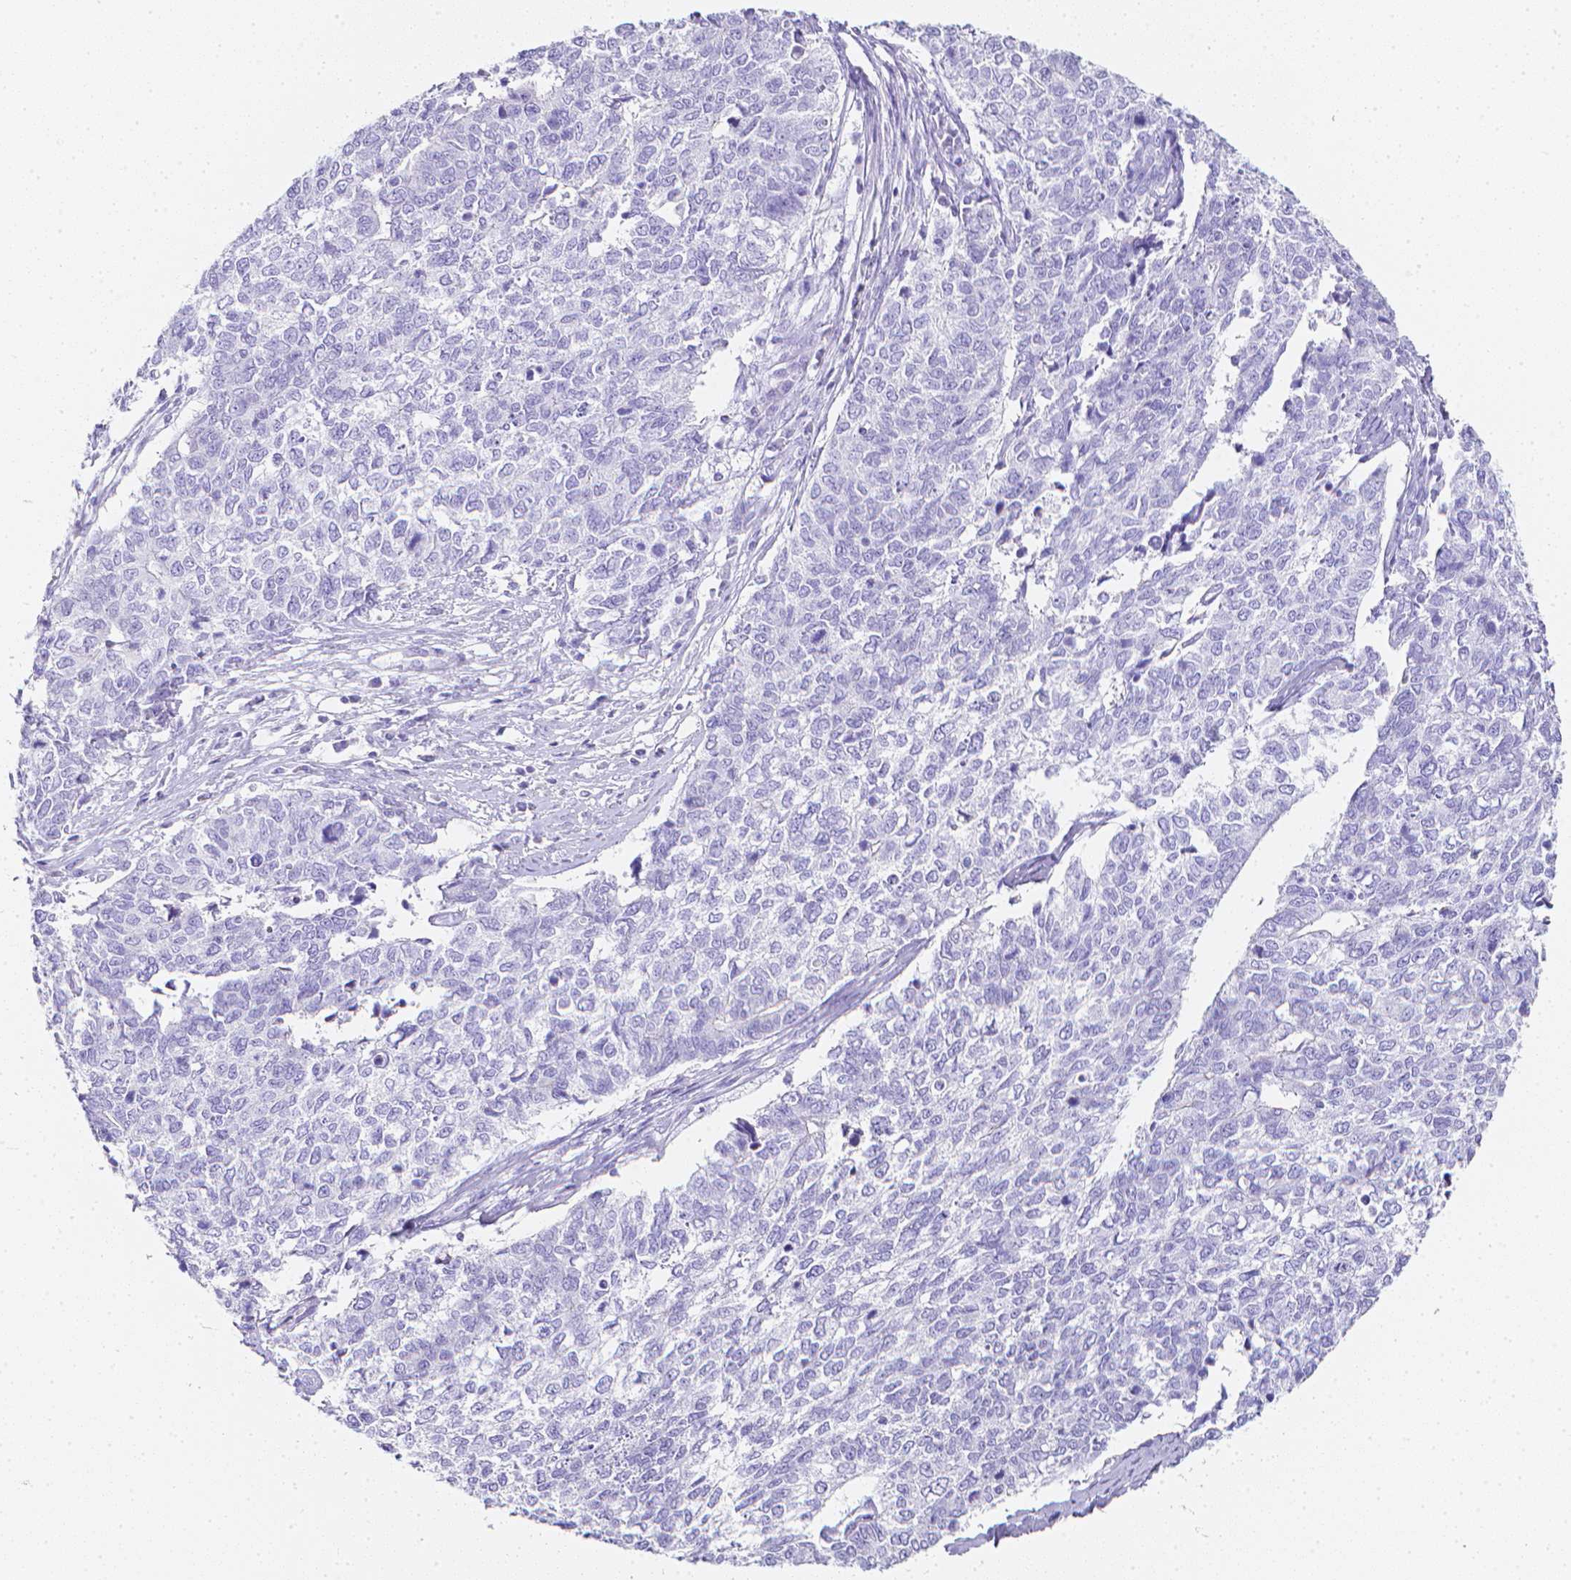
{"staining": {"intensity": "negative", "quantity": "none", "location": "none"}, "tissue": "cervical cancer", "cell_type": "Tumor cells", "image_type": "cancer", "snomed": [{"axis": "morphology", "description": "Adenocarcinoma, NOS"}, {"axis": "topography", "description": "Cervix"}], "caption": "This histopathology image is of adenocarcinoma (cervical) stained with immunohistochemistry (IHC) to label a protein in brown with the nuclei are counter-stained blue. There is no expression in tumor cells.", "gene": "LGALS4", "patient": {"sex": "female", "age": 63}}